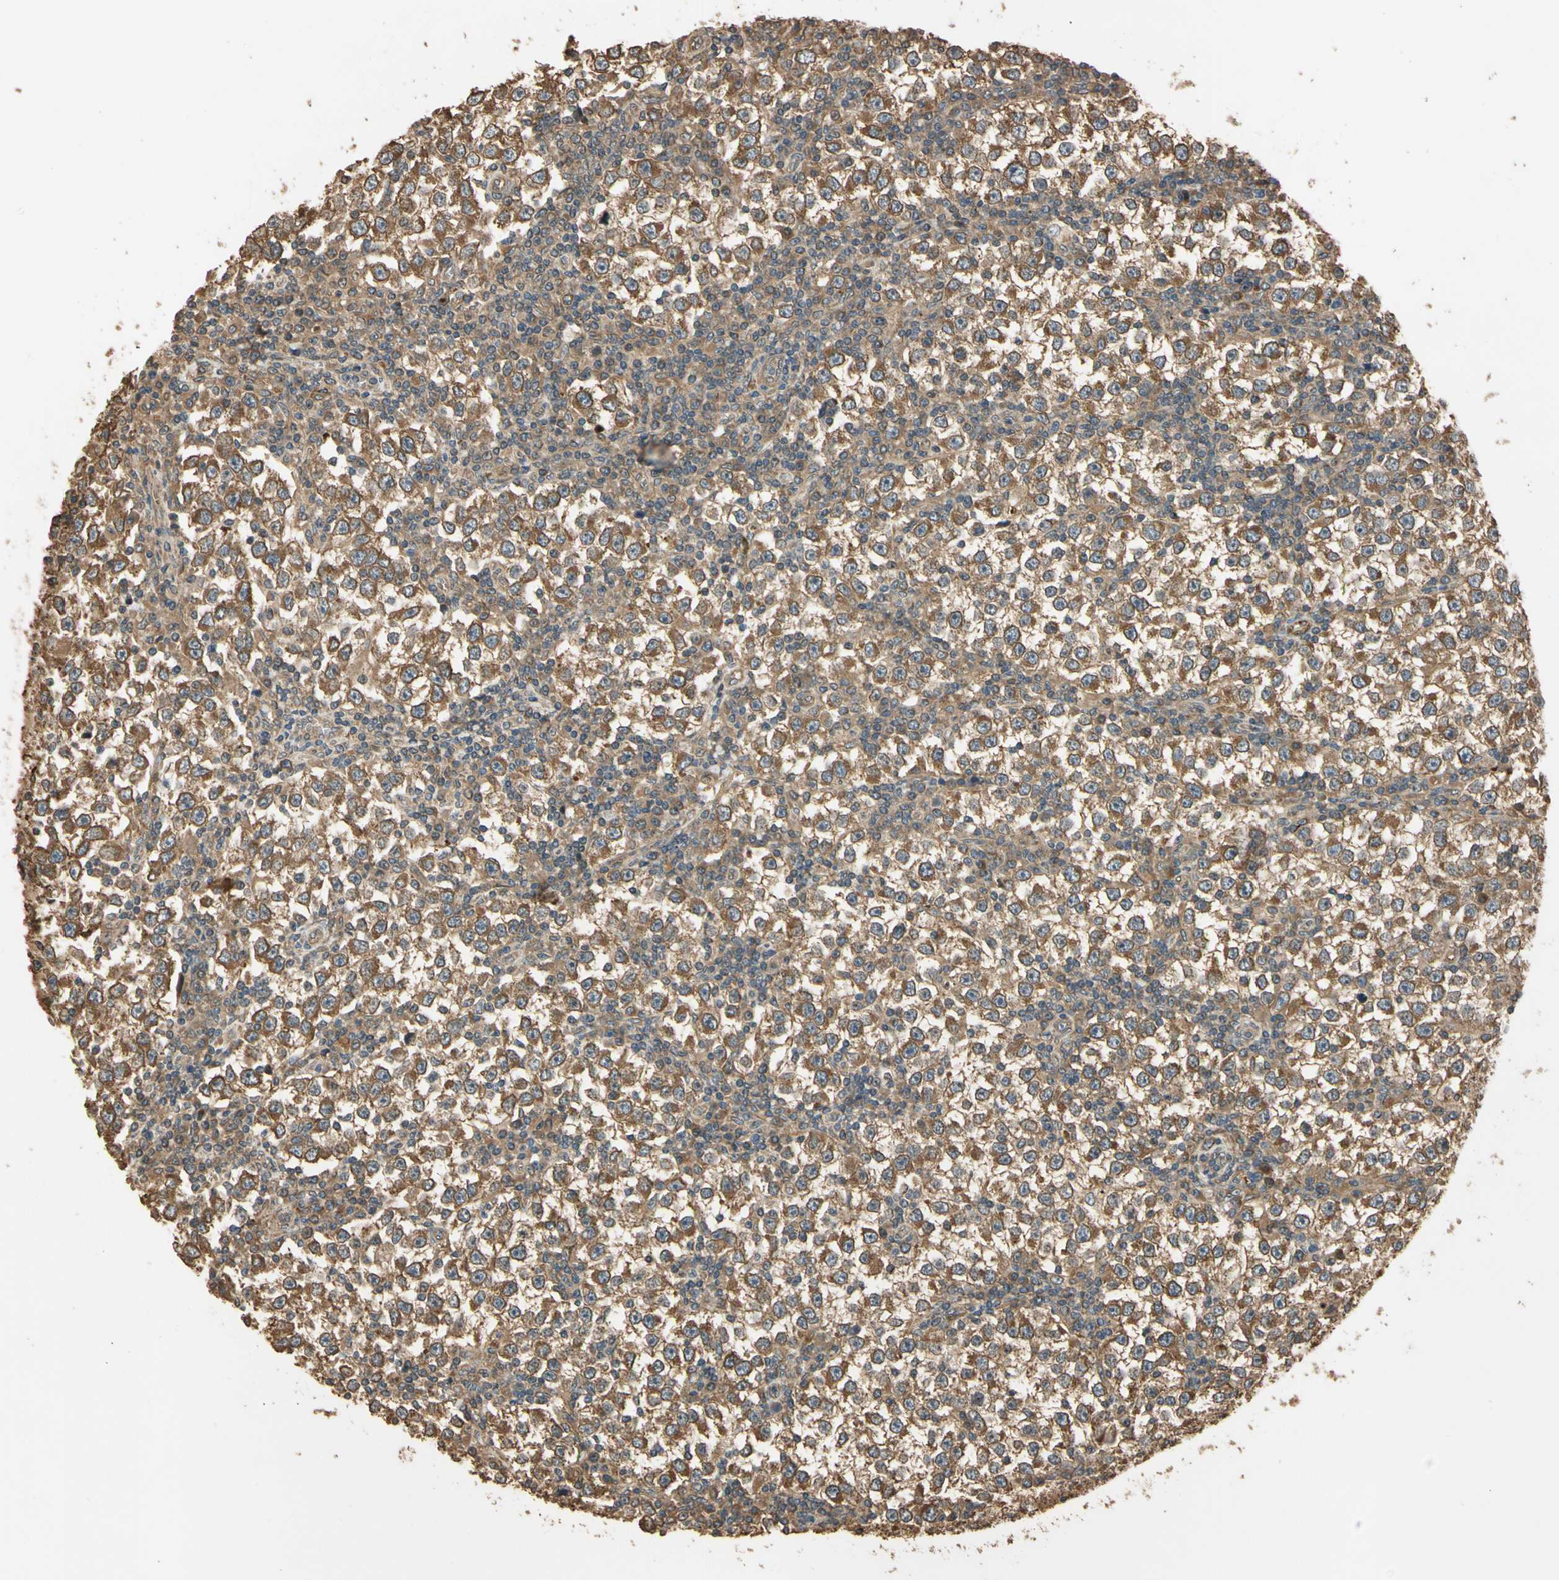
{"staining": {"intensity": "moderate", "quantity": ">75%", "location": "cytoplasmic/membranous"}, "tissue": "testis cancer", "cell_type": "Tumor cells", "image_type": "cancer", "snomed": [{"axis": "morphology", "description": "Seminoma, NOS"}, {"axis": "topography", "description": "Testis"}], "caption": "High-magnification brightfield microscopy of testis cancer stained with DAB (brown) and counterstained with hematoxylin (blue). tumor cells exhibit moderate cytoplasmic/membranous expression is seen in approximately>75% of cells. Using DAB (3,3'-diaminobenzidine) (brown) and hematoxylin (blue) stains, captured at high magnification using brightfield microscopy.", "gene": "MGRN1", "patient": {"sex": "male", "age": 65}}